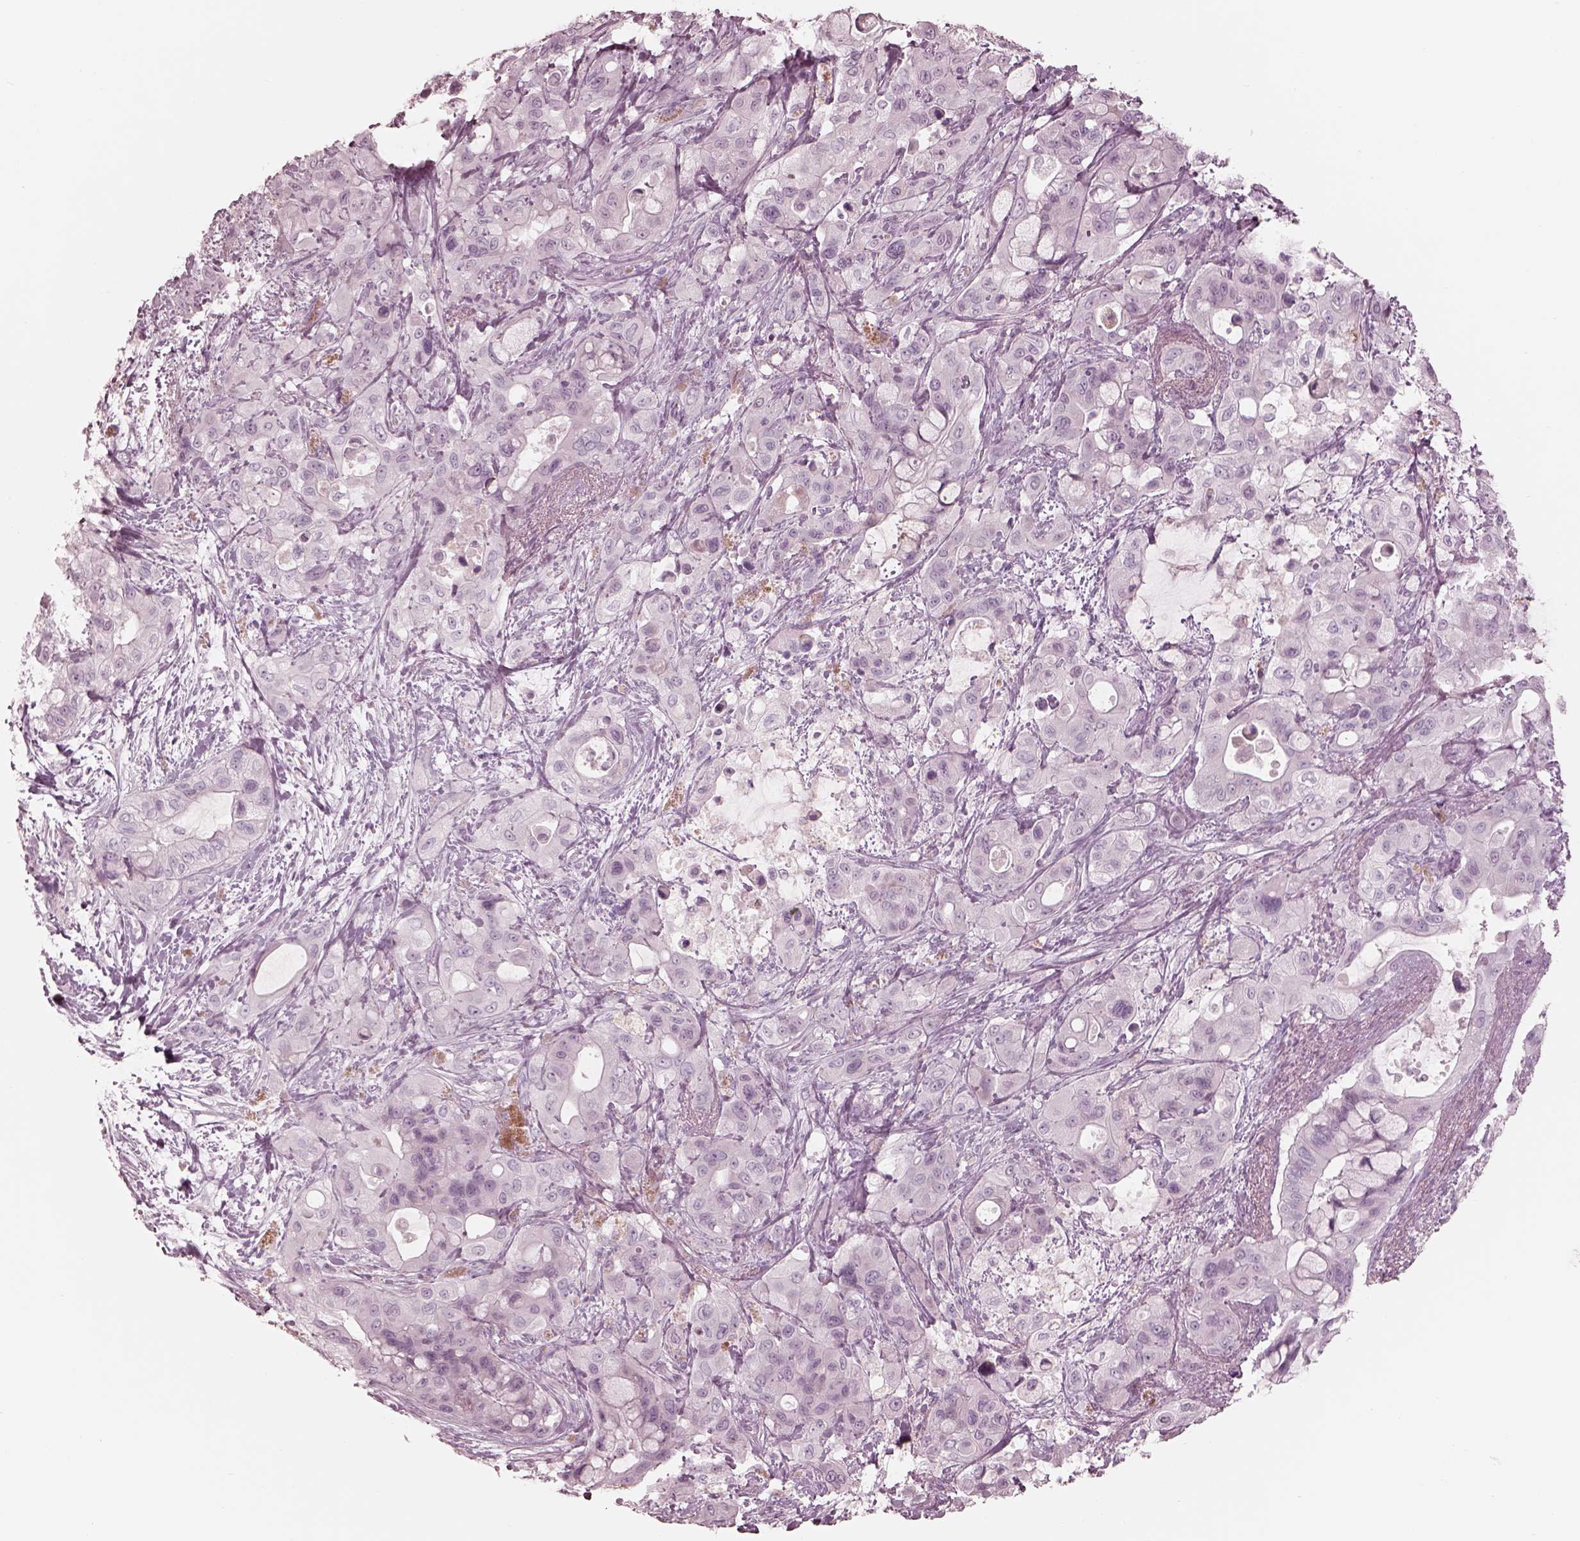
{"staining": {"intensity": "negative", "quantity": "none", "location": "none"}, "tissue": "pancreatic cancer", "cell_type": "Tumor cells", "image_type": "cancer", "snomed": [{"axis": "morphology", "description": "Adenocarcinoma, NOS"}, {"axis": "topography", "description": "Pancreas"}], "caption": "Tumor cells are negative for protein expression in human pancreatic cancer (adenocarcinoma).", "gene": "CADM2", "patient": {"sex": "male", "age": 71}}